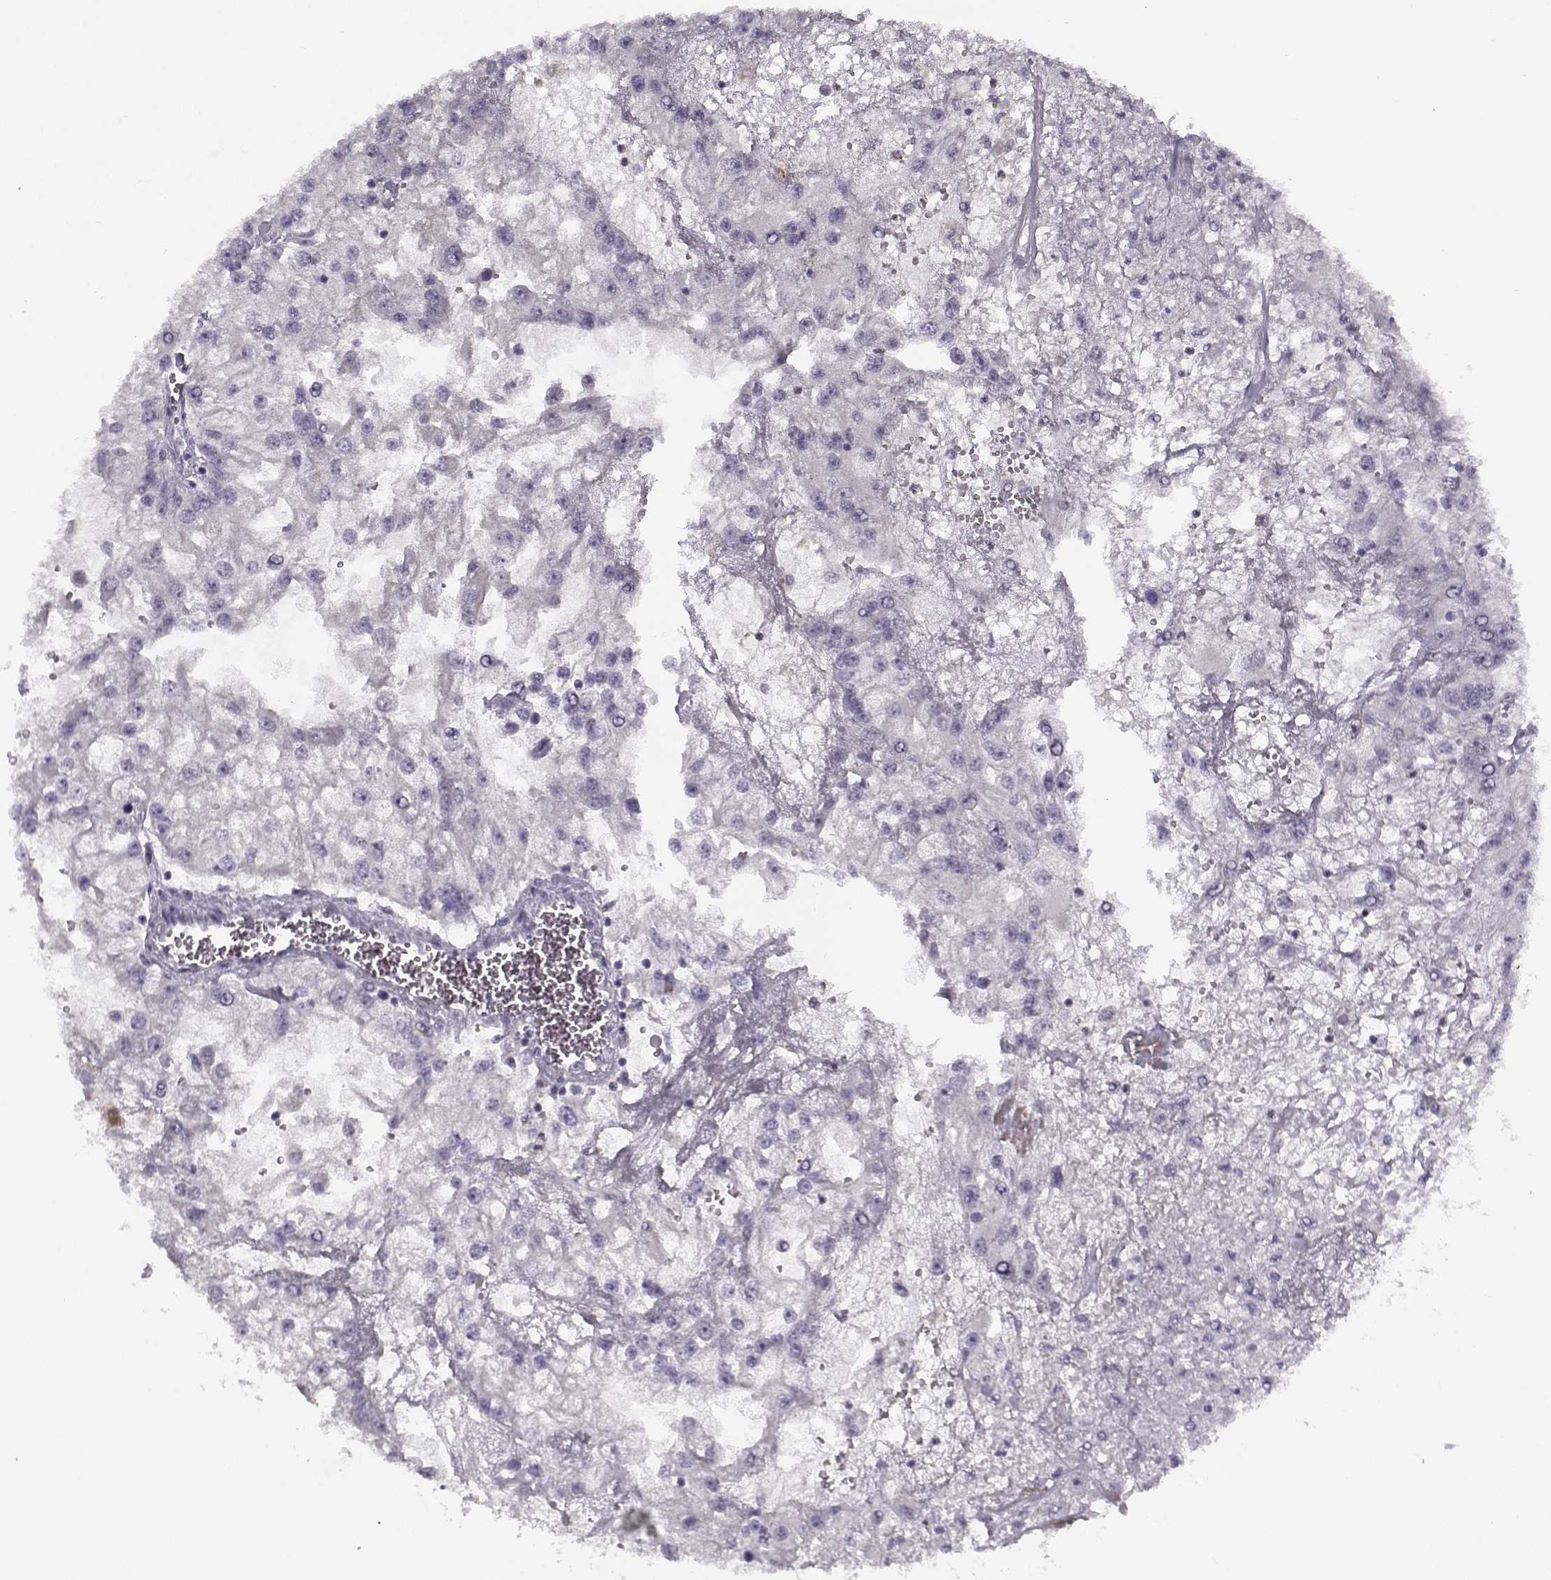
{"staining": {"intensity": "negative", "quantity": "none", "location": "none"}, "tissue": "renal cancer", "cell_type": "Tumor cells", "image_type": "cancer", "snomed": [{"axis": "morphology", "description": "Adenocarcinoma, NOS"}, {"axis": "topography", "description": "Kidney"}], "caption": "Image shows no significant protein expression in tumor cells of renal adenocarcinoma.", "gene": "DDX25", "patient": {"sex": "male", "age": 59}}